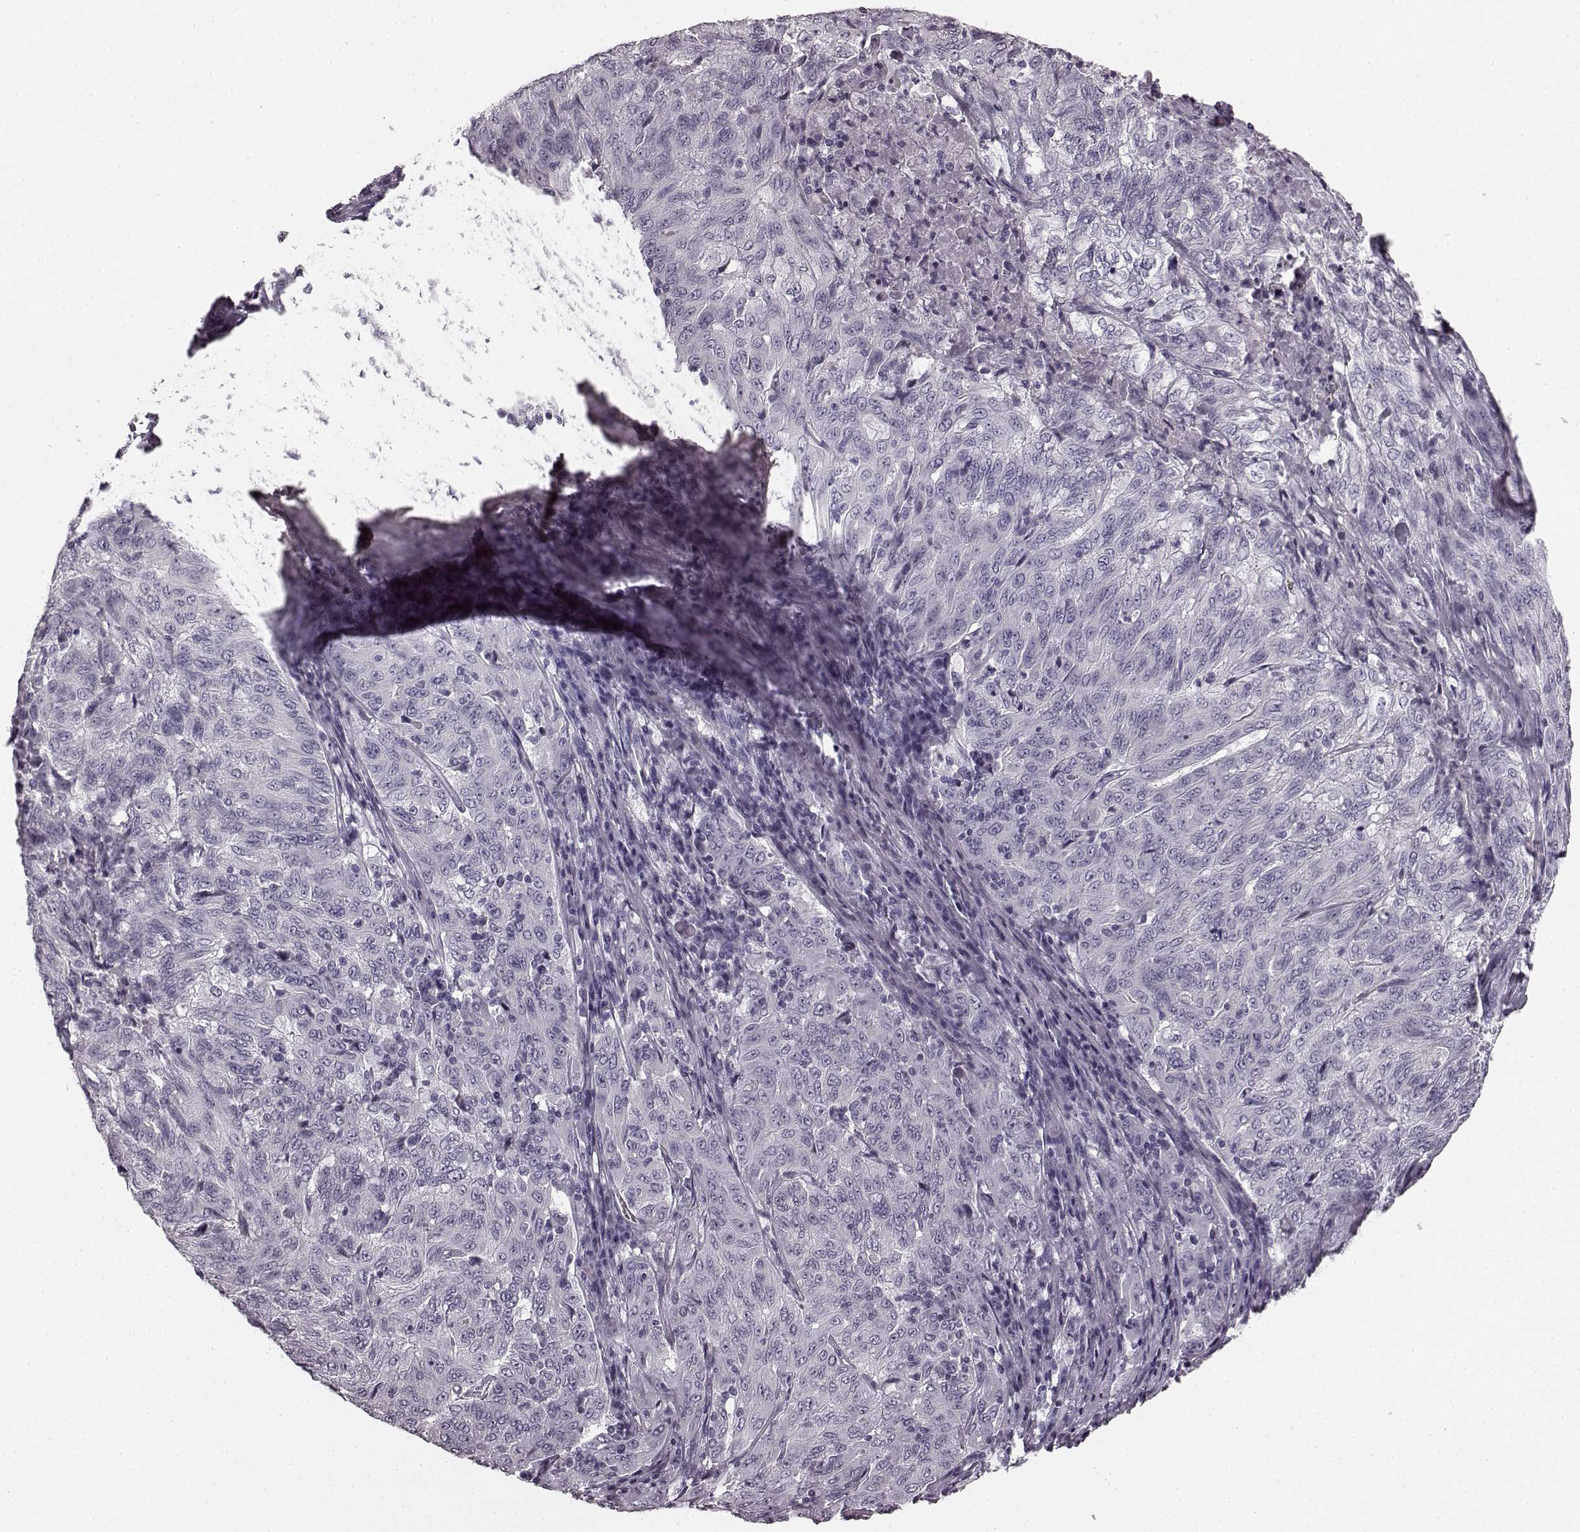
{"staining": {"intensity": "negative", "quantity": "none", "location": "none"}, "tissue": "pancreatic cancer", "cell_type": "Tumor cells", "image_type": "cancer", "snomed": [{"axis": "morphology", "description": "Adenocarcinoma, NOS"}, {"axis": "topography", "description": "Pancreas"}], "caption": "IHC image of pancreatic cancer (adenocarcinoma) stained for a protein (brown), which displays no expression in tumor cells.", "gene": "TMPRSS15", "patient": {"sex": "male", "age": 63}}